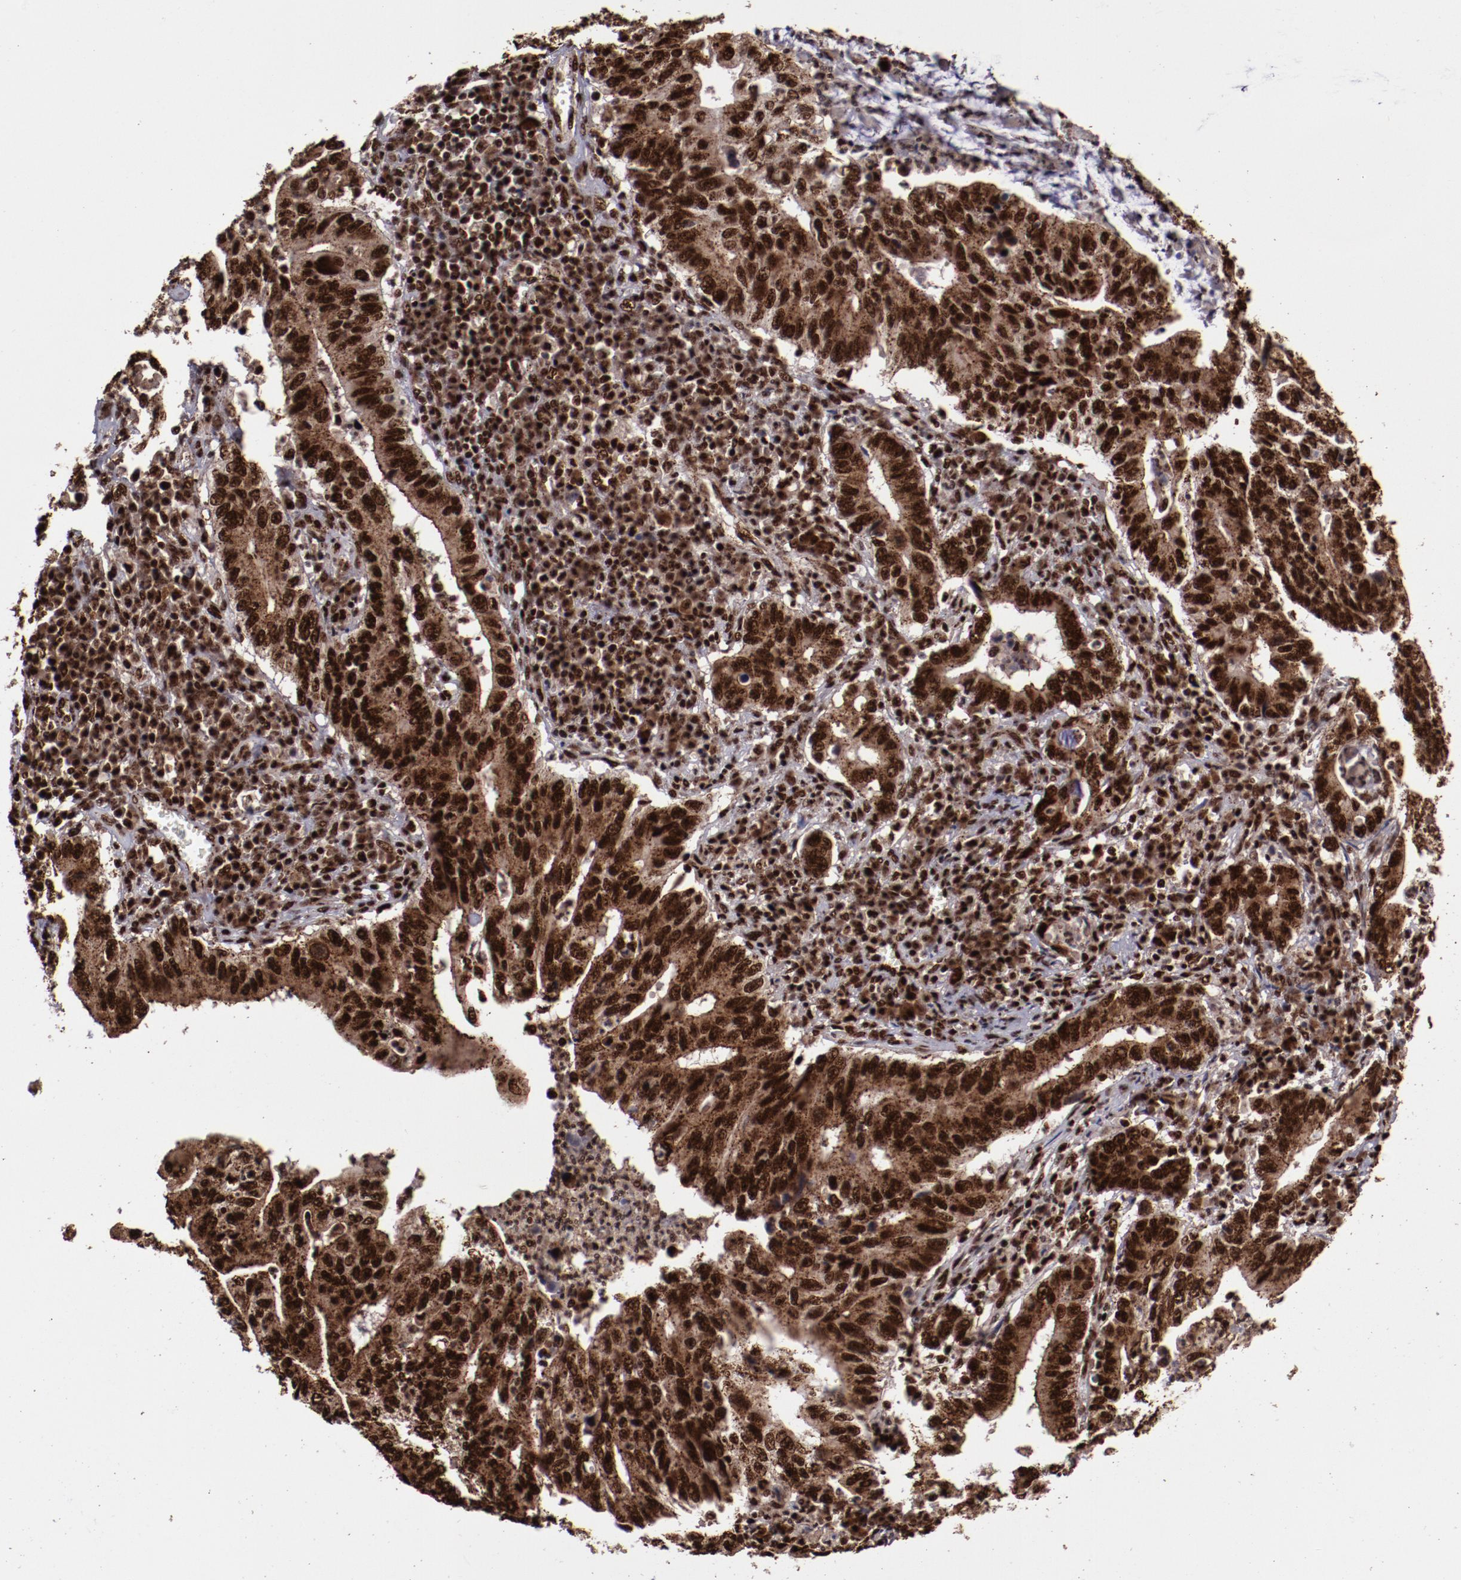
{"staining": {"intensity": "strong", "quantity": ">75%", "location": "cytoplasmic/membranous,nuclear"}, "tissue": "stomach cancer", "cell_type": "Tumor cells", "image_type": "cancer", "snomed": [{"axis": "morphology", "description": "Adenocarcinoma, NOS"}, {"axis": "topography", "description": "Stomach, upper"}], "caption": "Stomach cancer tissue demonstrates strong cytoplasmic/membranous and nuclear staining in approximately >75% of tumor cells Using DAB (brown) and hematoxylin (blue) stains, captured at high magnification using brightfield microscopy.", "gene": "SNW1", "patient": {"sex": "male", "age": 63}}